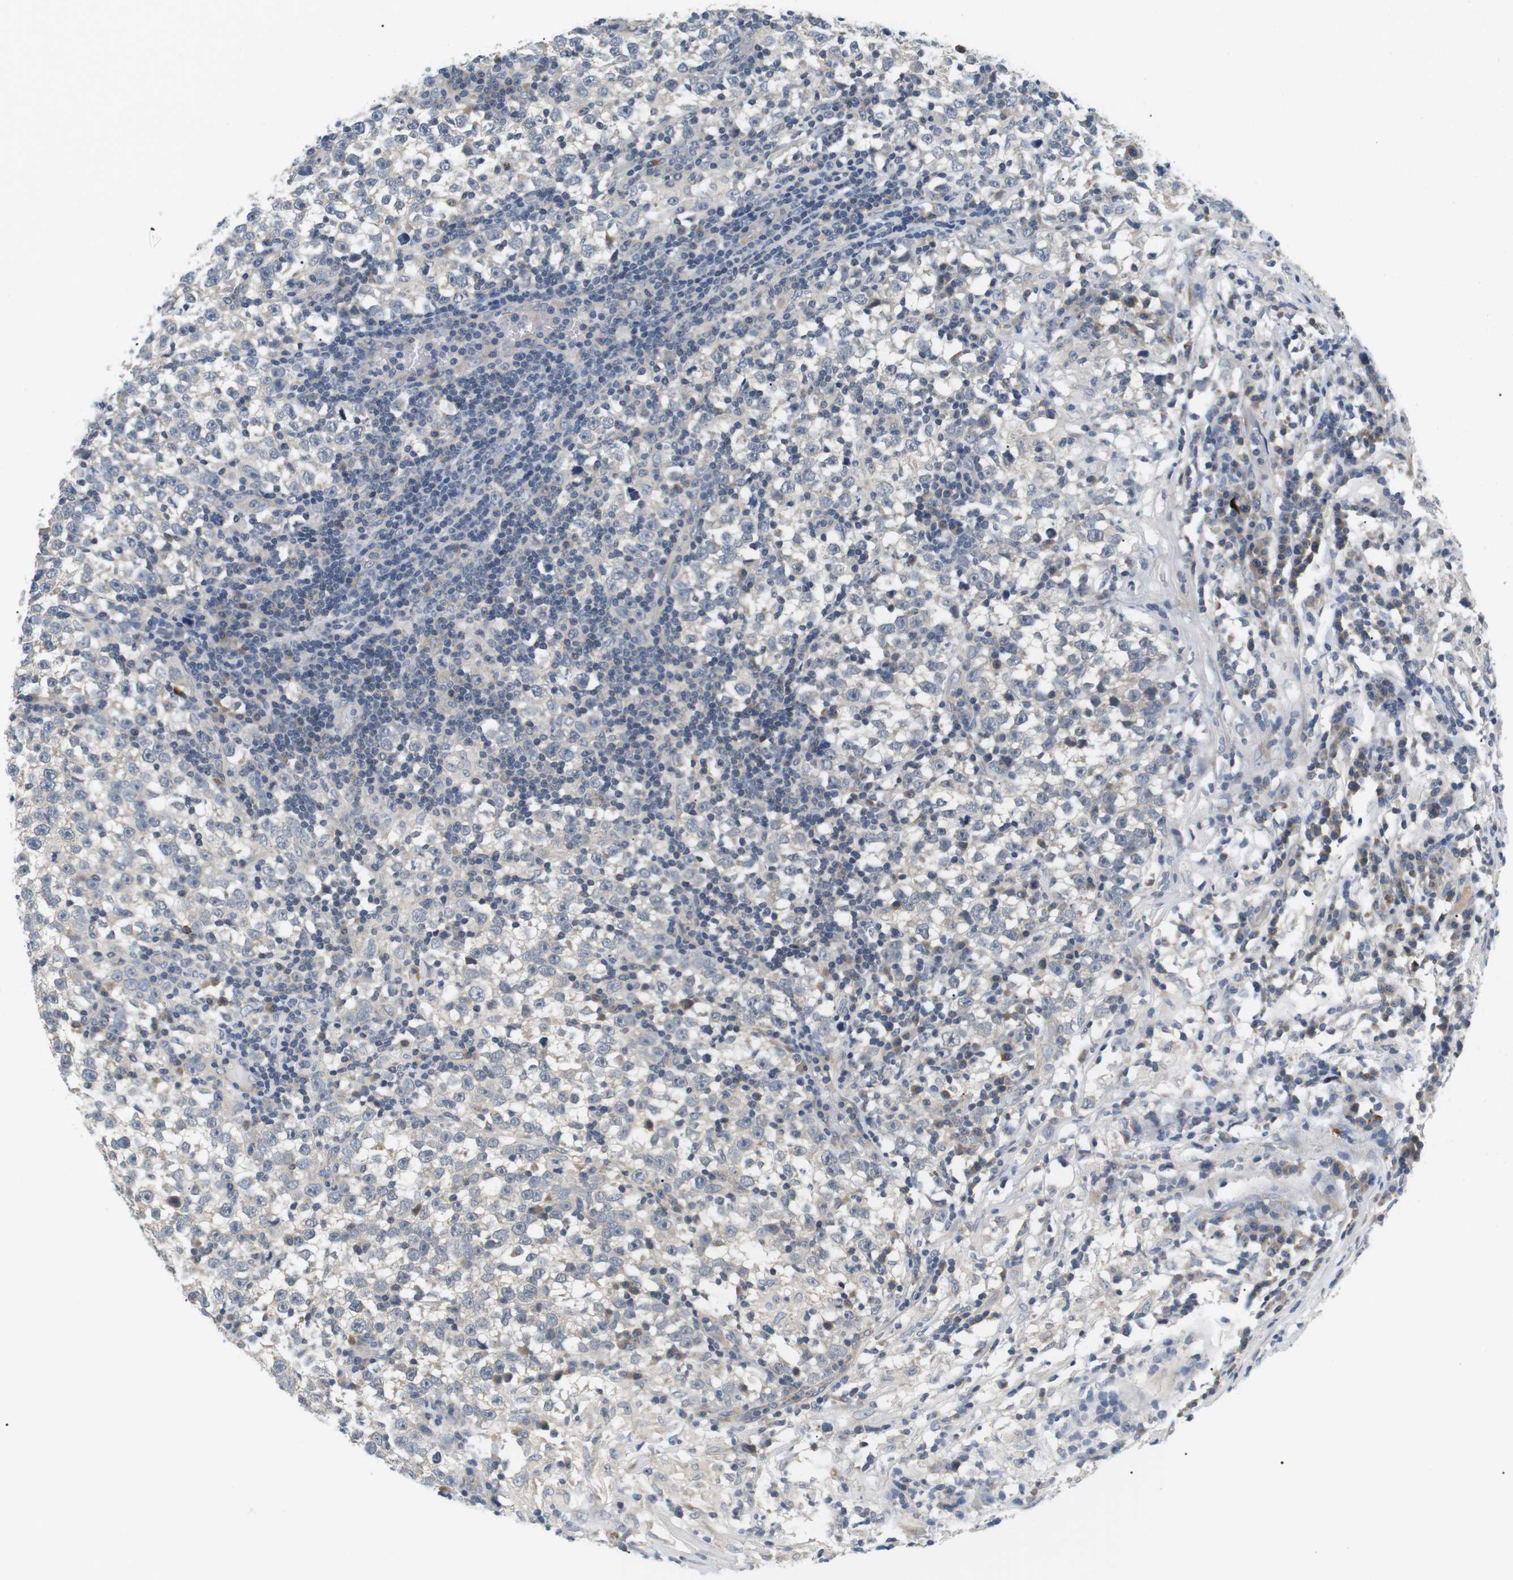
{"staining": {"intensity": "negative", "quantity": "none", "location": "none"}, "tissue": "testis cancer", "cell_type": "Tumor cells", "image_type": "cancer", "snomed": [{"axis": "morphology", "description": "Seminoma, NOS"}, {"axis": "topography", "description": "Testis"}], "caption": "IHC micrograph of neoplastic tissue: human testis cancer stained with DAB (3,3'-diaminobenzidine) exhibits no significant protein staining in tumor cells. (DAB (3,3'-diaminobenzidine) immunohistochemistry (IHC) visualized using brightfield microscopy, high magnification).", "gene": "EVA1C", "patient": {"sex": "male", "age": 43}}